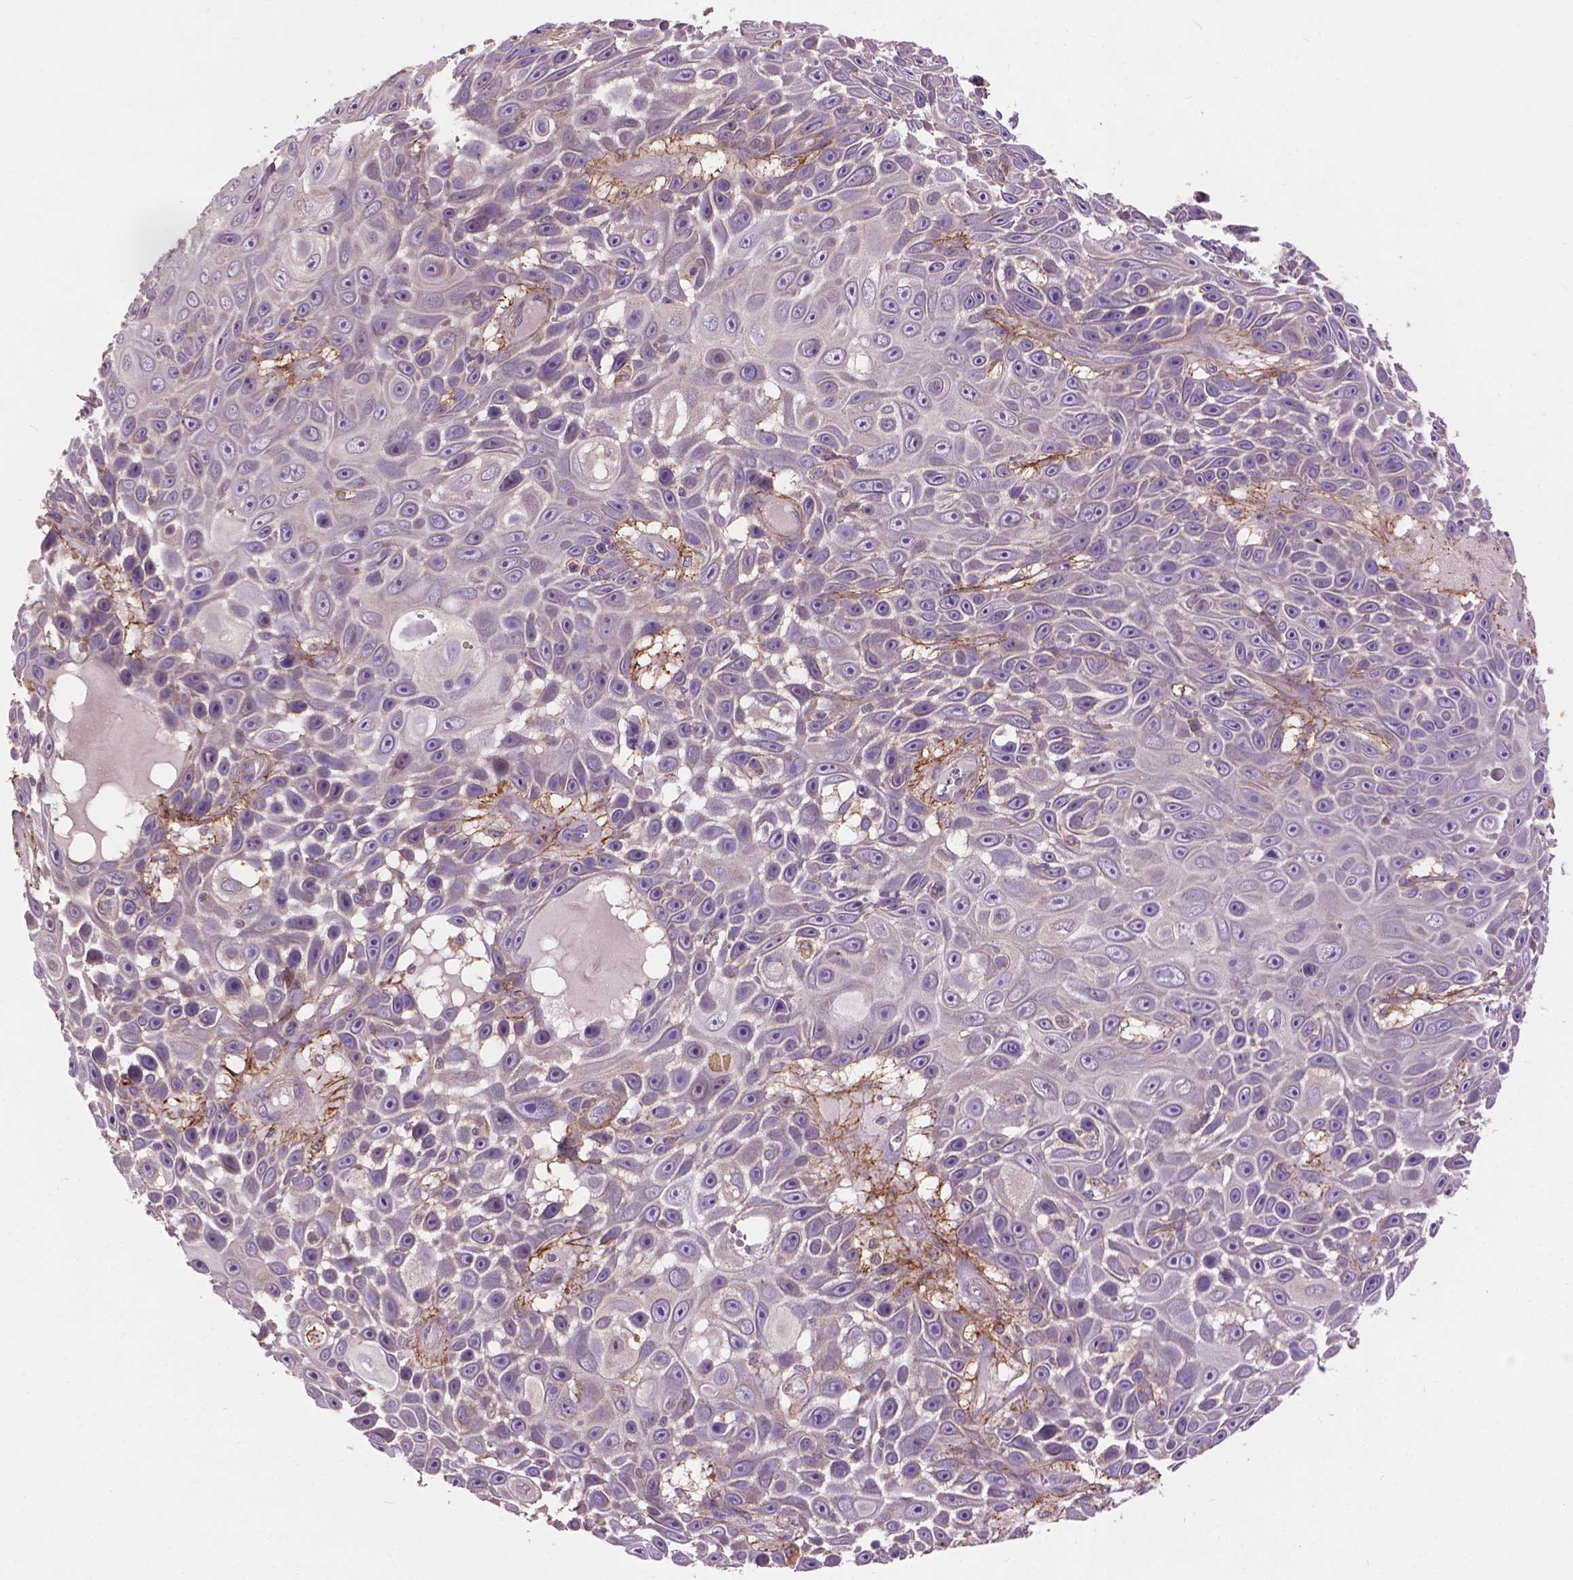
{"staining": {"intensity": "negative", "quantity": "none", "location": "none"}, "tissue": "skin cancer", "cell_type": "Tumor cells", "image_type": "cancer", "snomed": [{"axis": "morphology", "description": "Squamous cell carcinoma, NOS"}, {"axis": "topography", "description": "Skin"}], "caption": "Squamous cell carcinoma (skin) stained for a protein using immunohistochemistry exhibits no expression tumor cells.", "gene": "LRRC3C", "patient": {"sex": "male", "age": 82}}